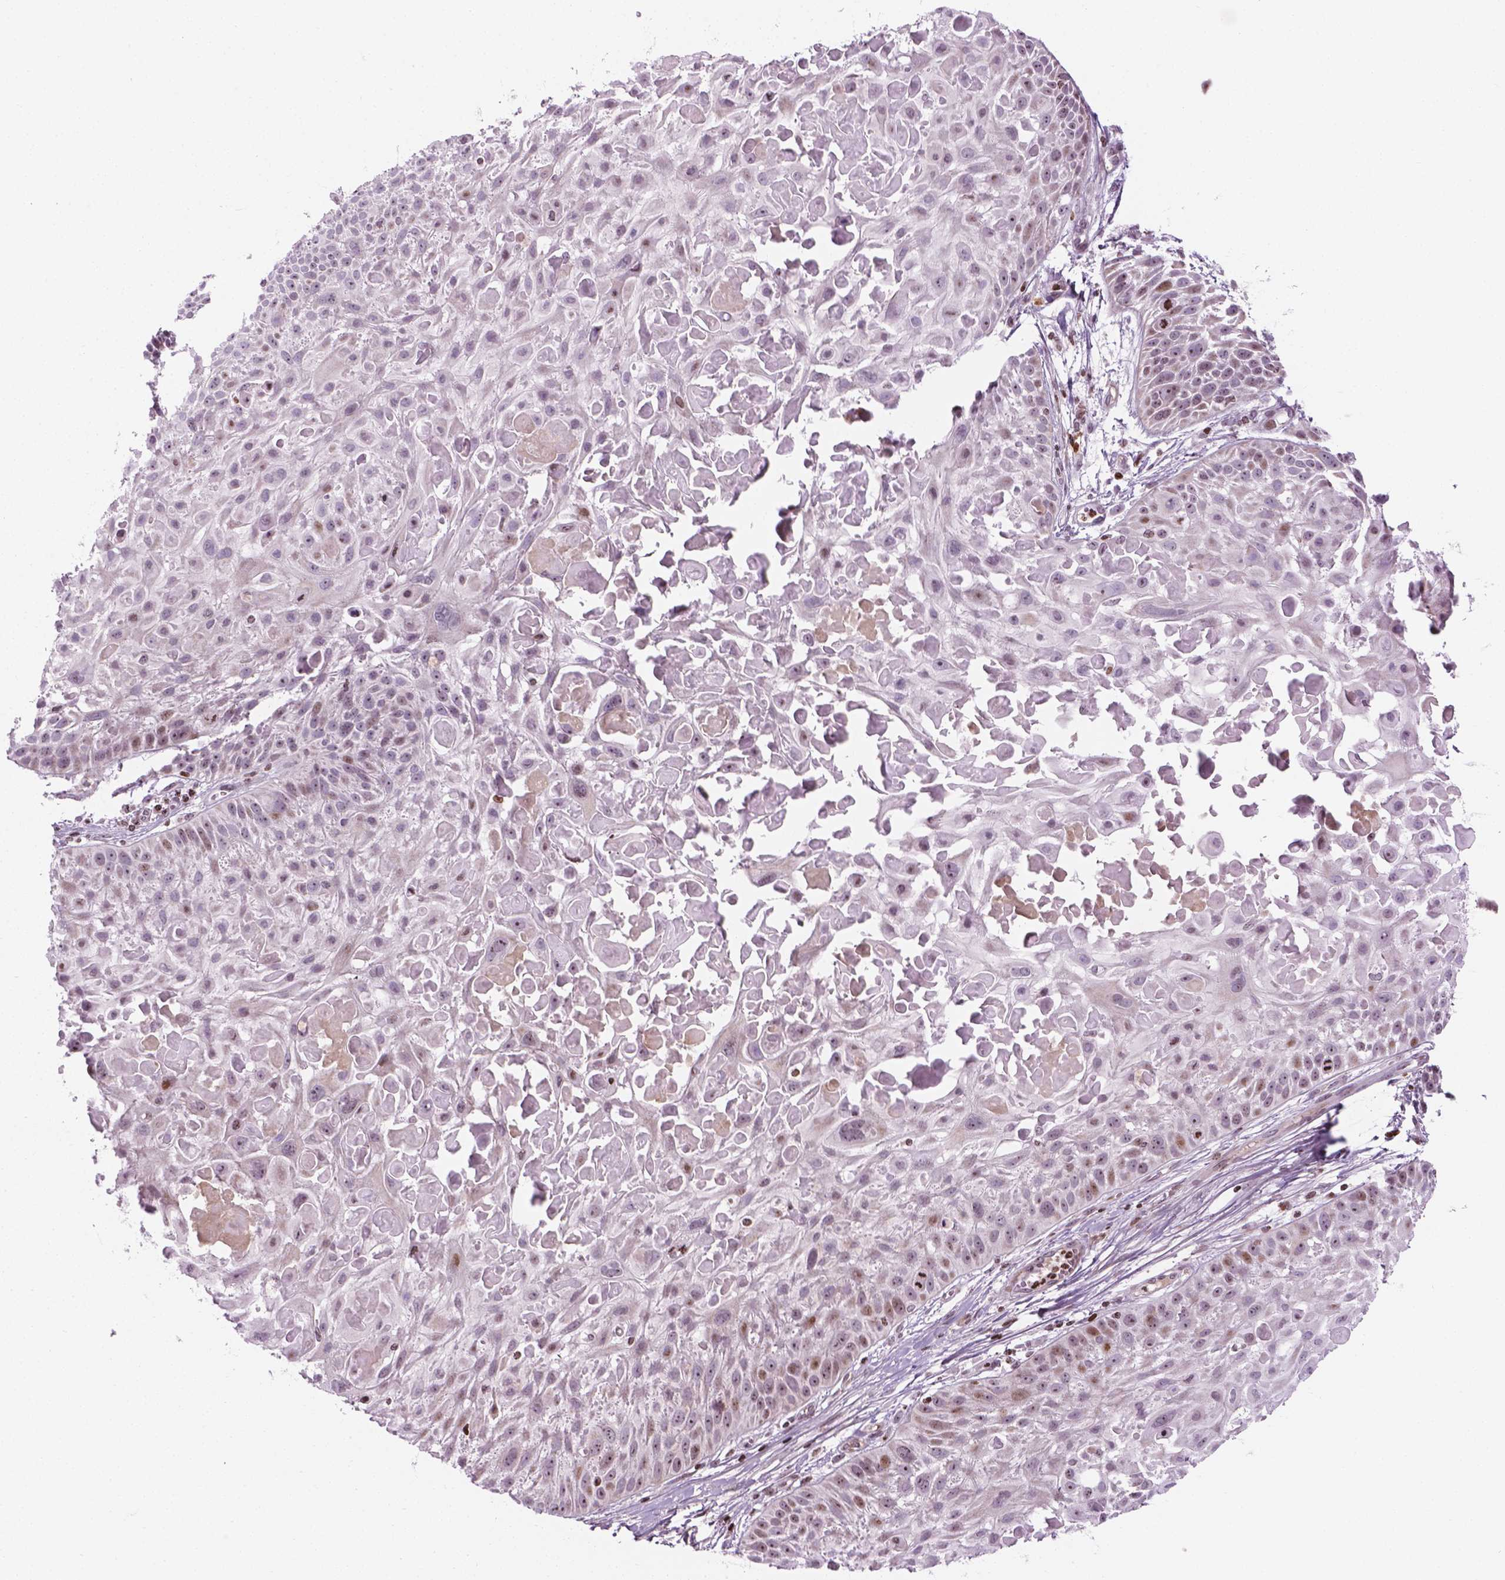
{"staining": {"intensity": "moderate", "quantity": "<25%", "location": "nuclear"}, "tissue": "skin cancer", "cell_type": "Tumor cells", "image_type": "cancer", "snomed": [{"axis": "morphology", "description": "Squamous cell carcinoma, NOS"}, {"axis": "topography", "description": "Skin"}, {"axis": "topography", "description": "Anal"}], "caption": "A low amount of moderate nuclear positivity is identified in approximately <25% of tumor cells in skin squamous cell carcinoma tissue.", "gene": "PIP4K2A", "patient": {"sex": "female", "age": 75}}